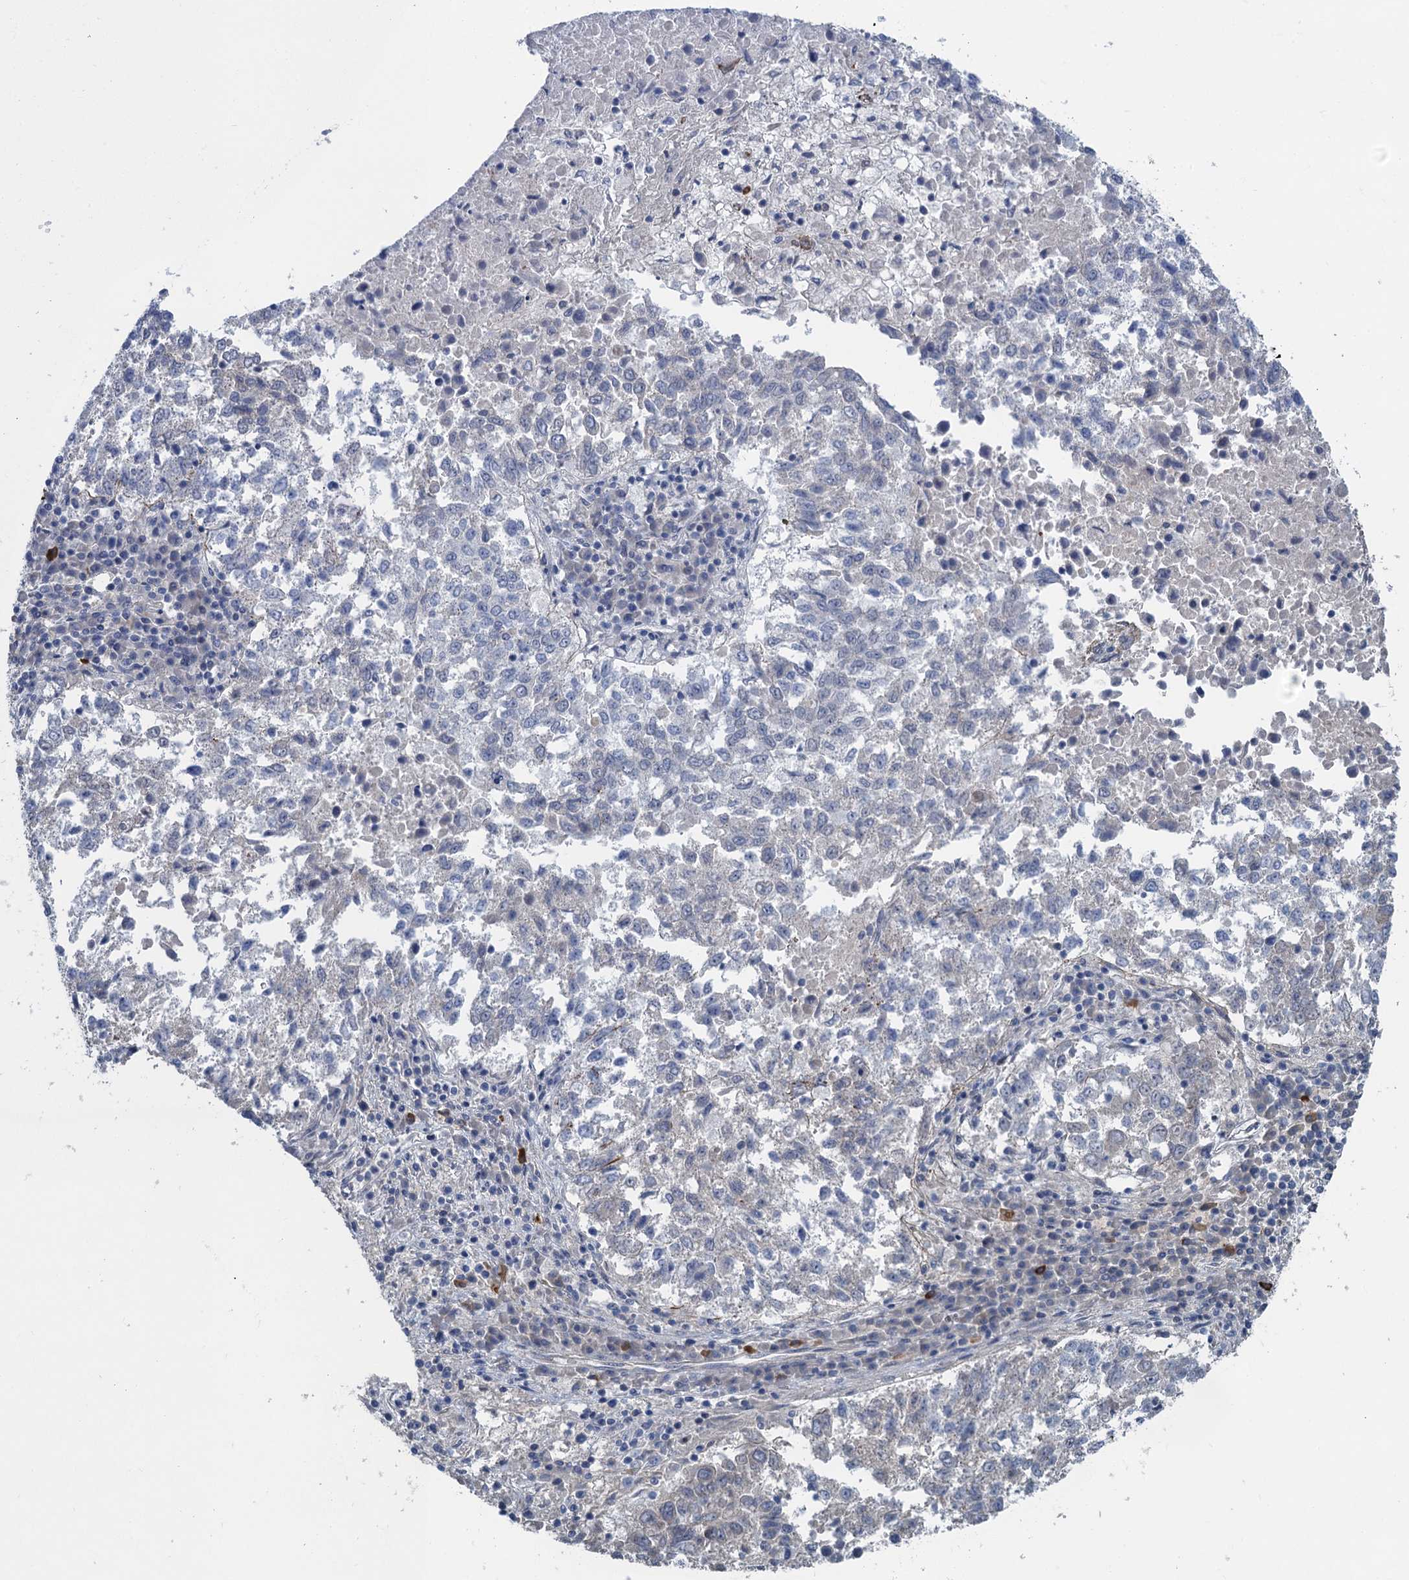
{"staining": {"intensity": "negative", "quantity": "none", "location": "none"}, "tissue": "lung cancer", "cell_type": "Tumor cells", "image_type": "cancer", "snomed": [{"axis": "morphology", "description": "Squamous cell carcinoma, NOS"}, {"axis": "topography", "description": "Lung"}], "caption": "High magnification brightfield microscopy of lung squamous cell carcinoma stained with DAB (brown) and counterstained with hematoxylin (blue): tumor cells show no significant positivity.", "gene": "MYO16", "patient": {"sex": "male", "age": 73}}